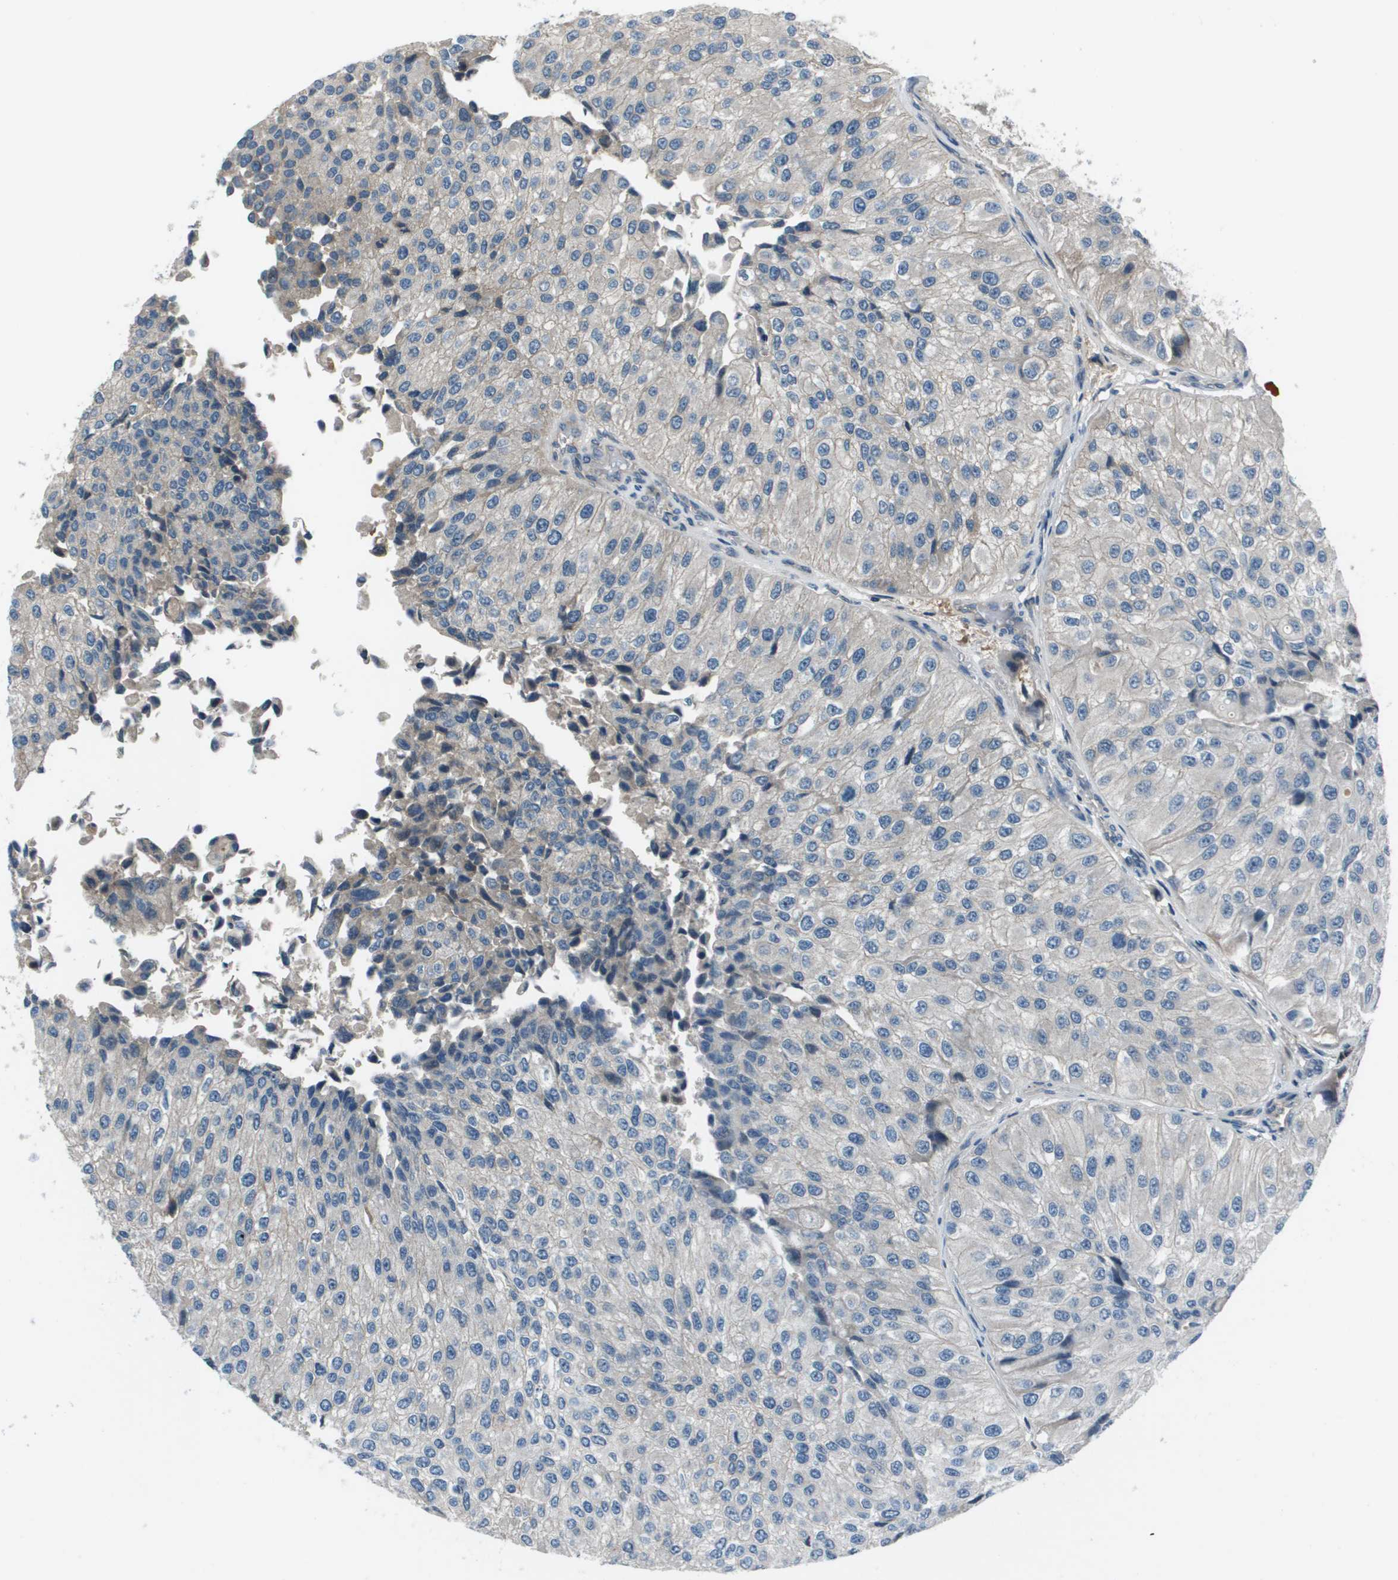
{"staining": {"intensity": "negative", "quantity": "none", "location": "none"}, "tissue": "urothelial cancer", "cell_type": "Tumor cells", "image_type": "cancer", "snomed": [{"axis": "morphology", "description": "Urothelial carcinoma, High grade"}, {"axis": "topography", "description": "Kidney"}, {"axis": "topography", "description": "Urinary bladder"}], "caption": "Protein analysis of urothelial carcinoma (high-grade) reveals no significant positivity in tumor cells.", "gene": "PCOLCE", "patient": {"sex": "male", "age": 77}}